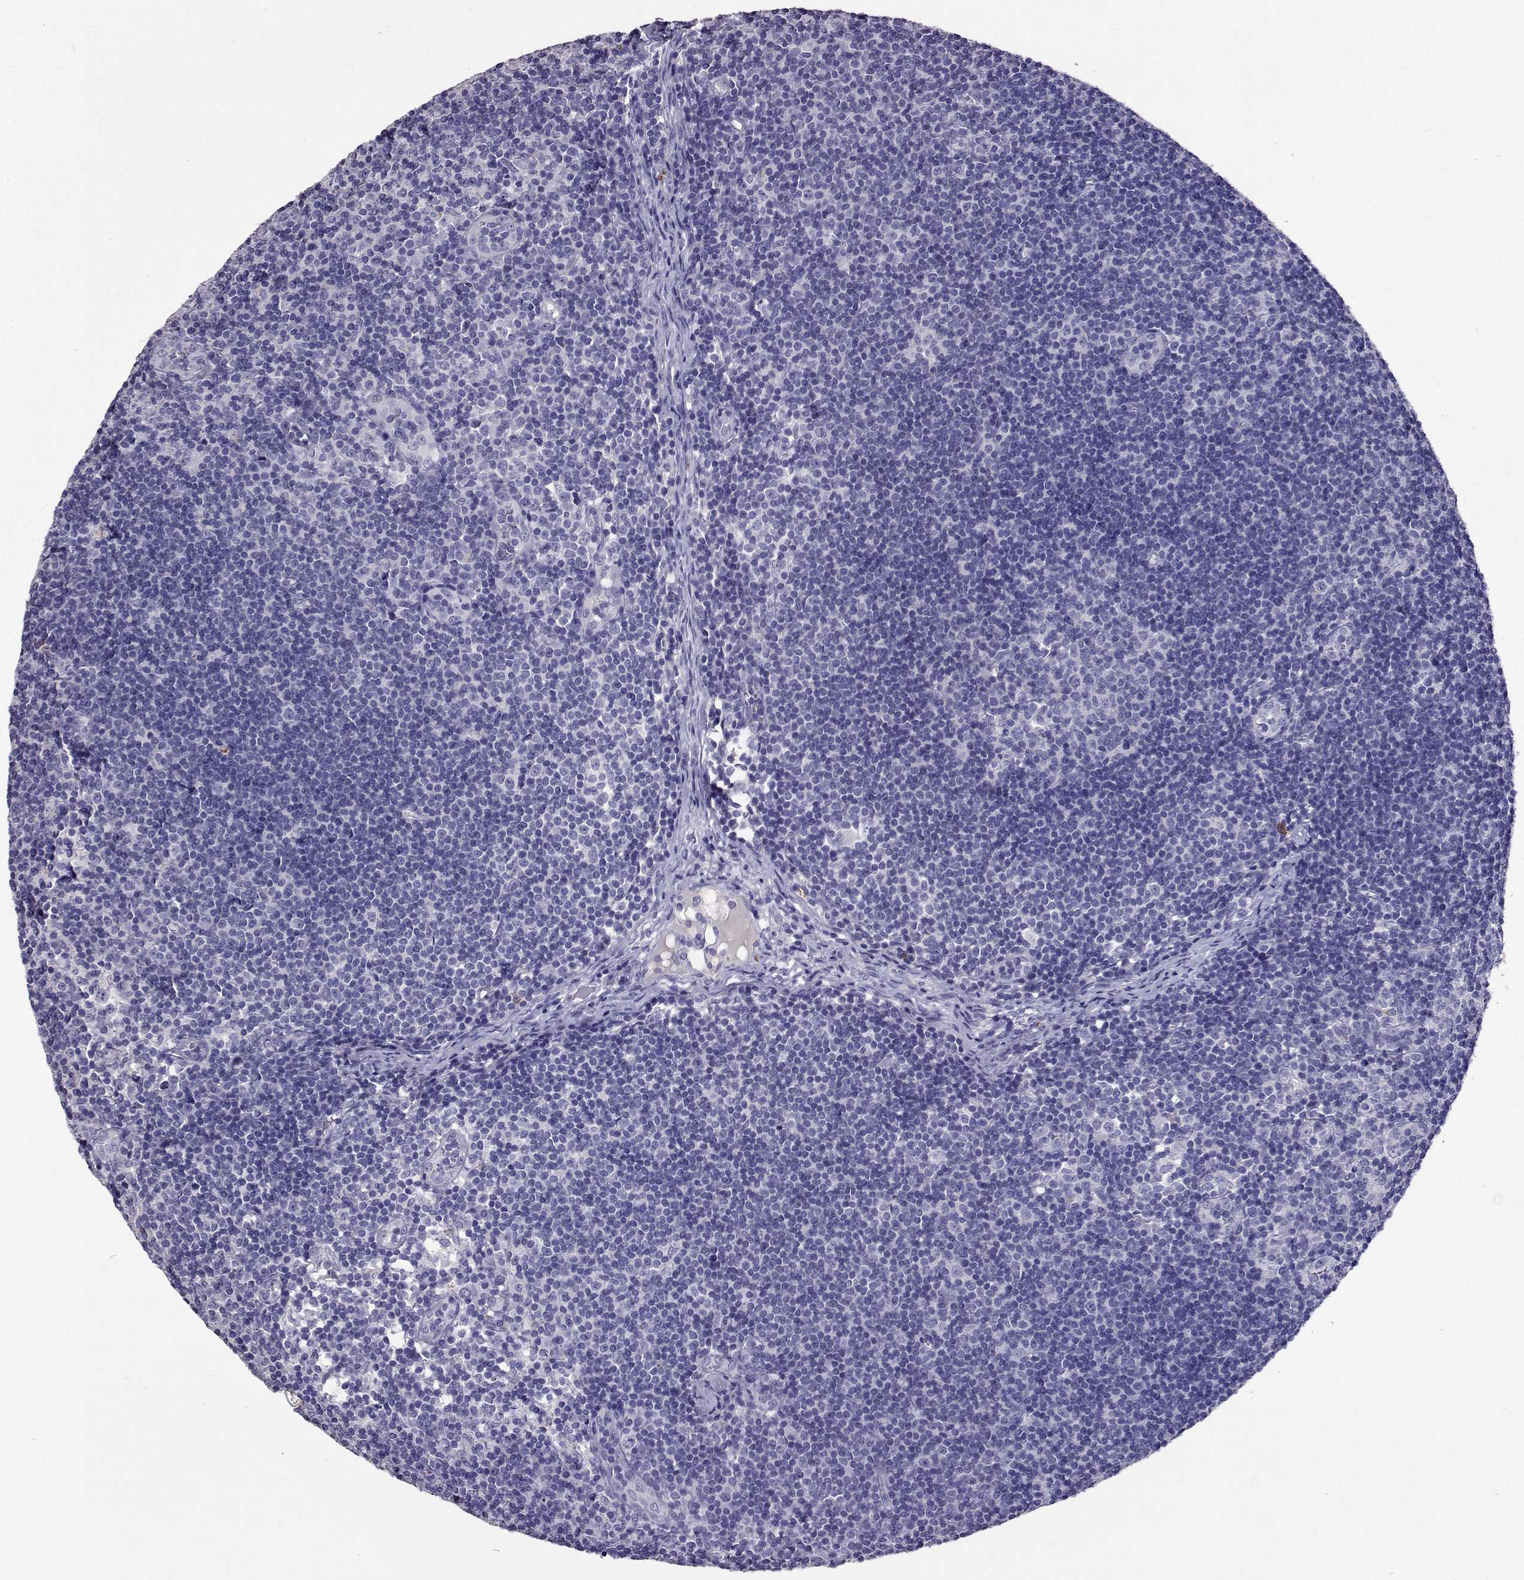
{"staining": {"intensity": "negative", "quantity": "none", "location": "none"}, "tissue": "lymph node", "cell_type": "Germinal center cells", "image_type": "normal", "snomed": [{"axis": "morphology", "description": "Normal tissue, NOS"}, {"axis": "topography", "description": "Lymph node"}], "caption": "Protein analysis of unremarkable lymph node exhibits no significant positivity in germinal center cells.", "gene": "CFAP44", "patient": {"sex": "female", "age": 41}}